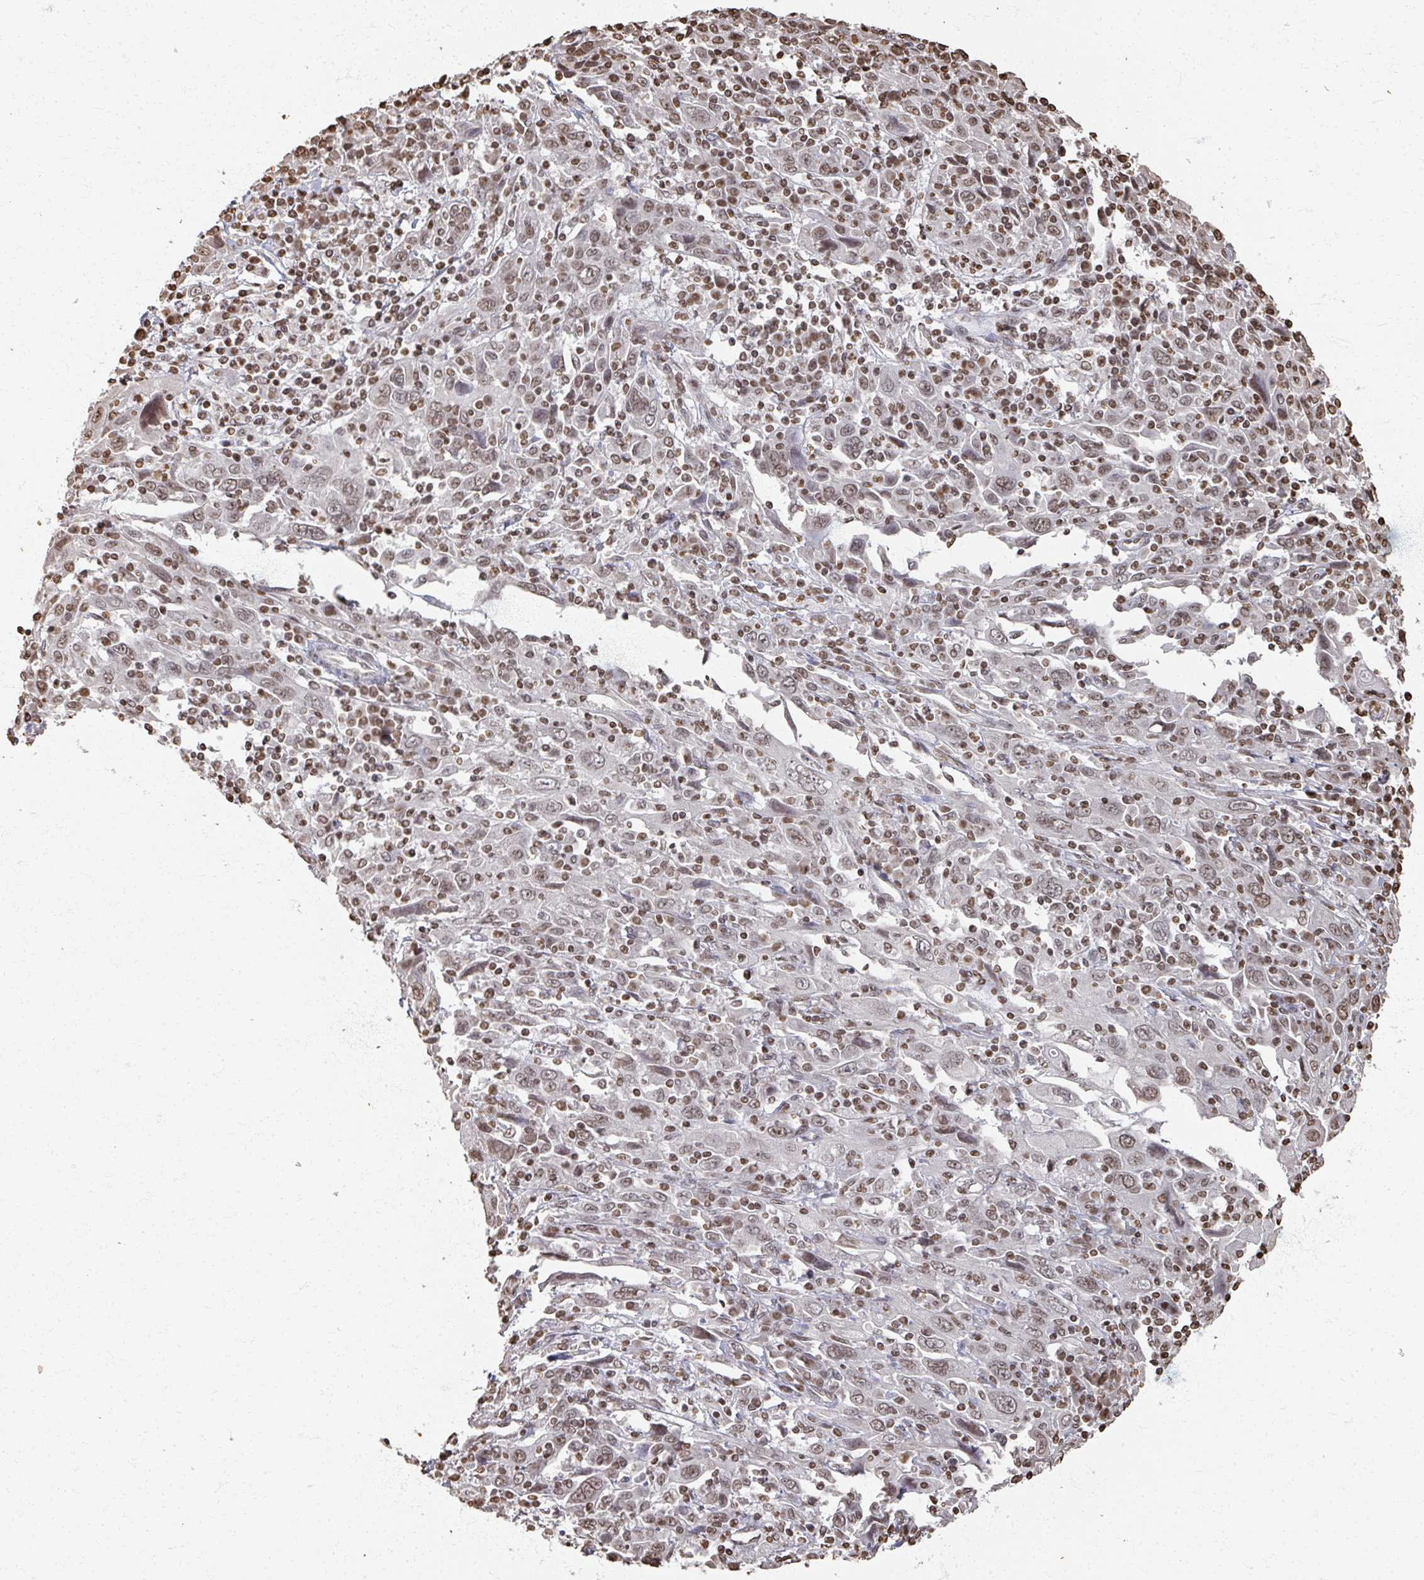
{"staining": {"intensity": "weak", "quantity": ">75%", "location": "nuclear"}, "tissue": "cervical cancer", "cell_type": "Tumor cells", "image_type": "cancer", "snomed": [{"axis": "morphology", "description": "Squamous cell carcinoma, NOS"}, {"axis": "topography", "description": "Cervix"}], "caption": "Cervical squamous cell carcinoma stained with a protein marker displays weak staining in tumor cells.", "gene": "DCUN1D5", "patient": {"sex": "female", "age": 46}}